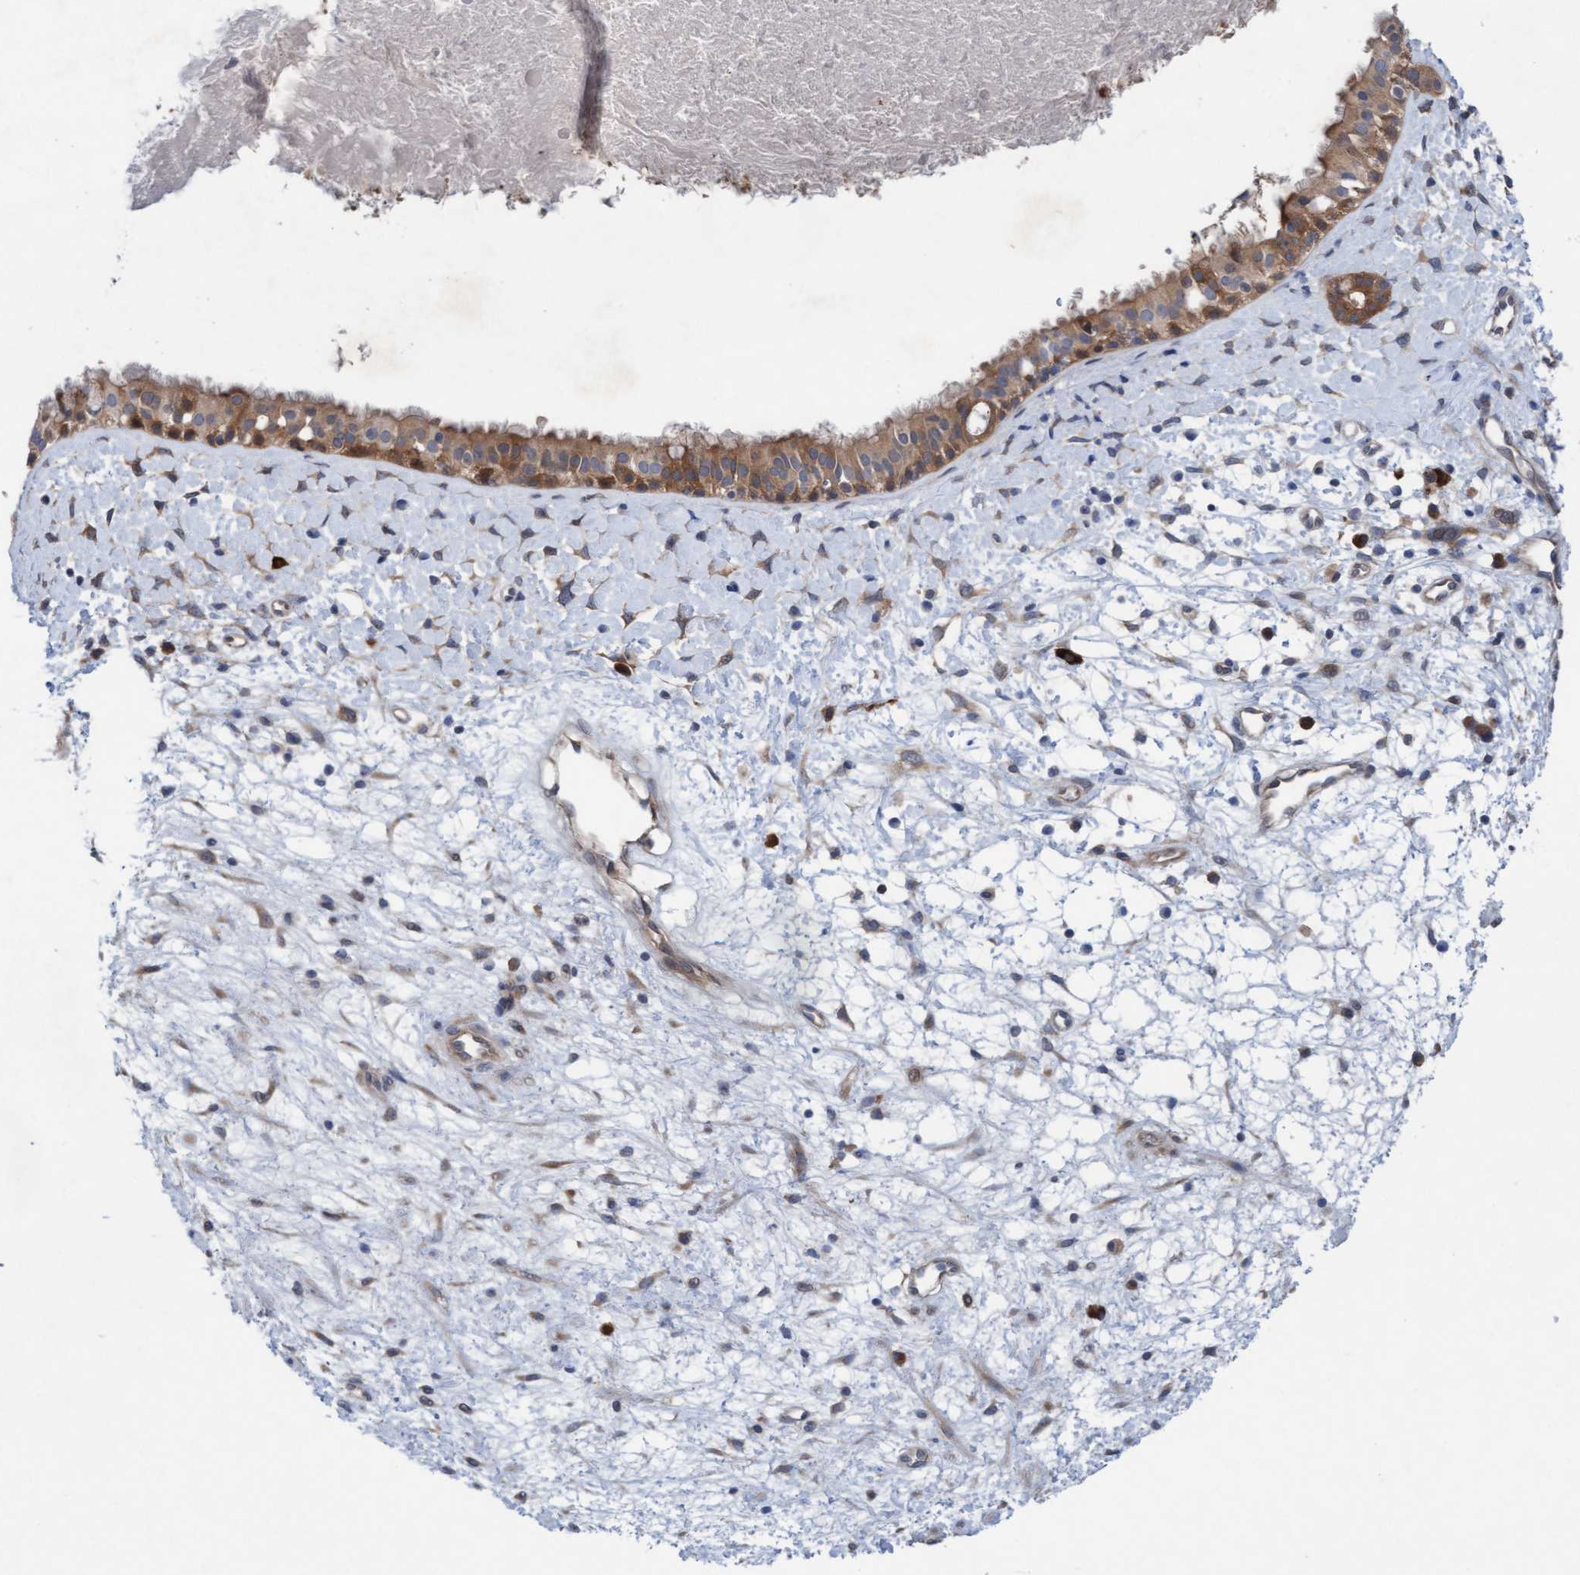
{"staining": {"intensity": "moderate", "quantity": ">75%", "location": "cytoplasmic/membranous"}, "tissue": "nasopharynx", "cell_type": "Respiratory epithelial cells", "image_type": "normal", "snomed": [{"axis": "morphology", "description": "Normal tissue, NOS"}, {"axis": "topography", "description": "Nasopharynx"}], "caption": "Brown immunohistochemical staining in unremarkable nasopharynx exhibits moderate cytoplasmic/membranous positivity in approximately >75% of respiratory epithelial cells.", "gene": "PLCD1", "patient": {"sex": "male", "age": 22}}